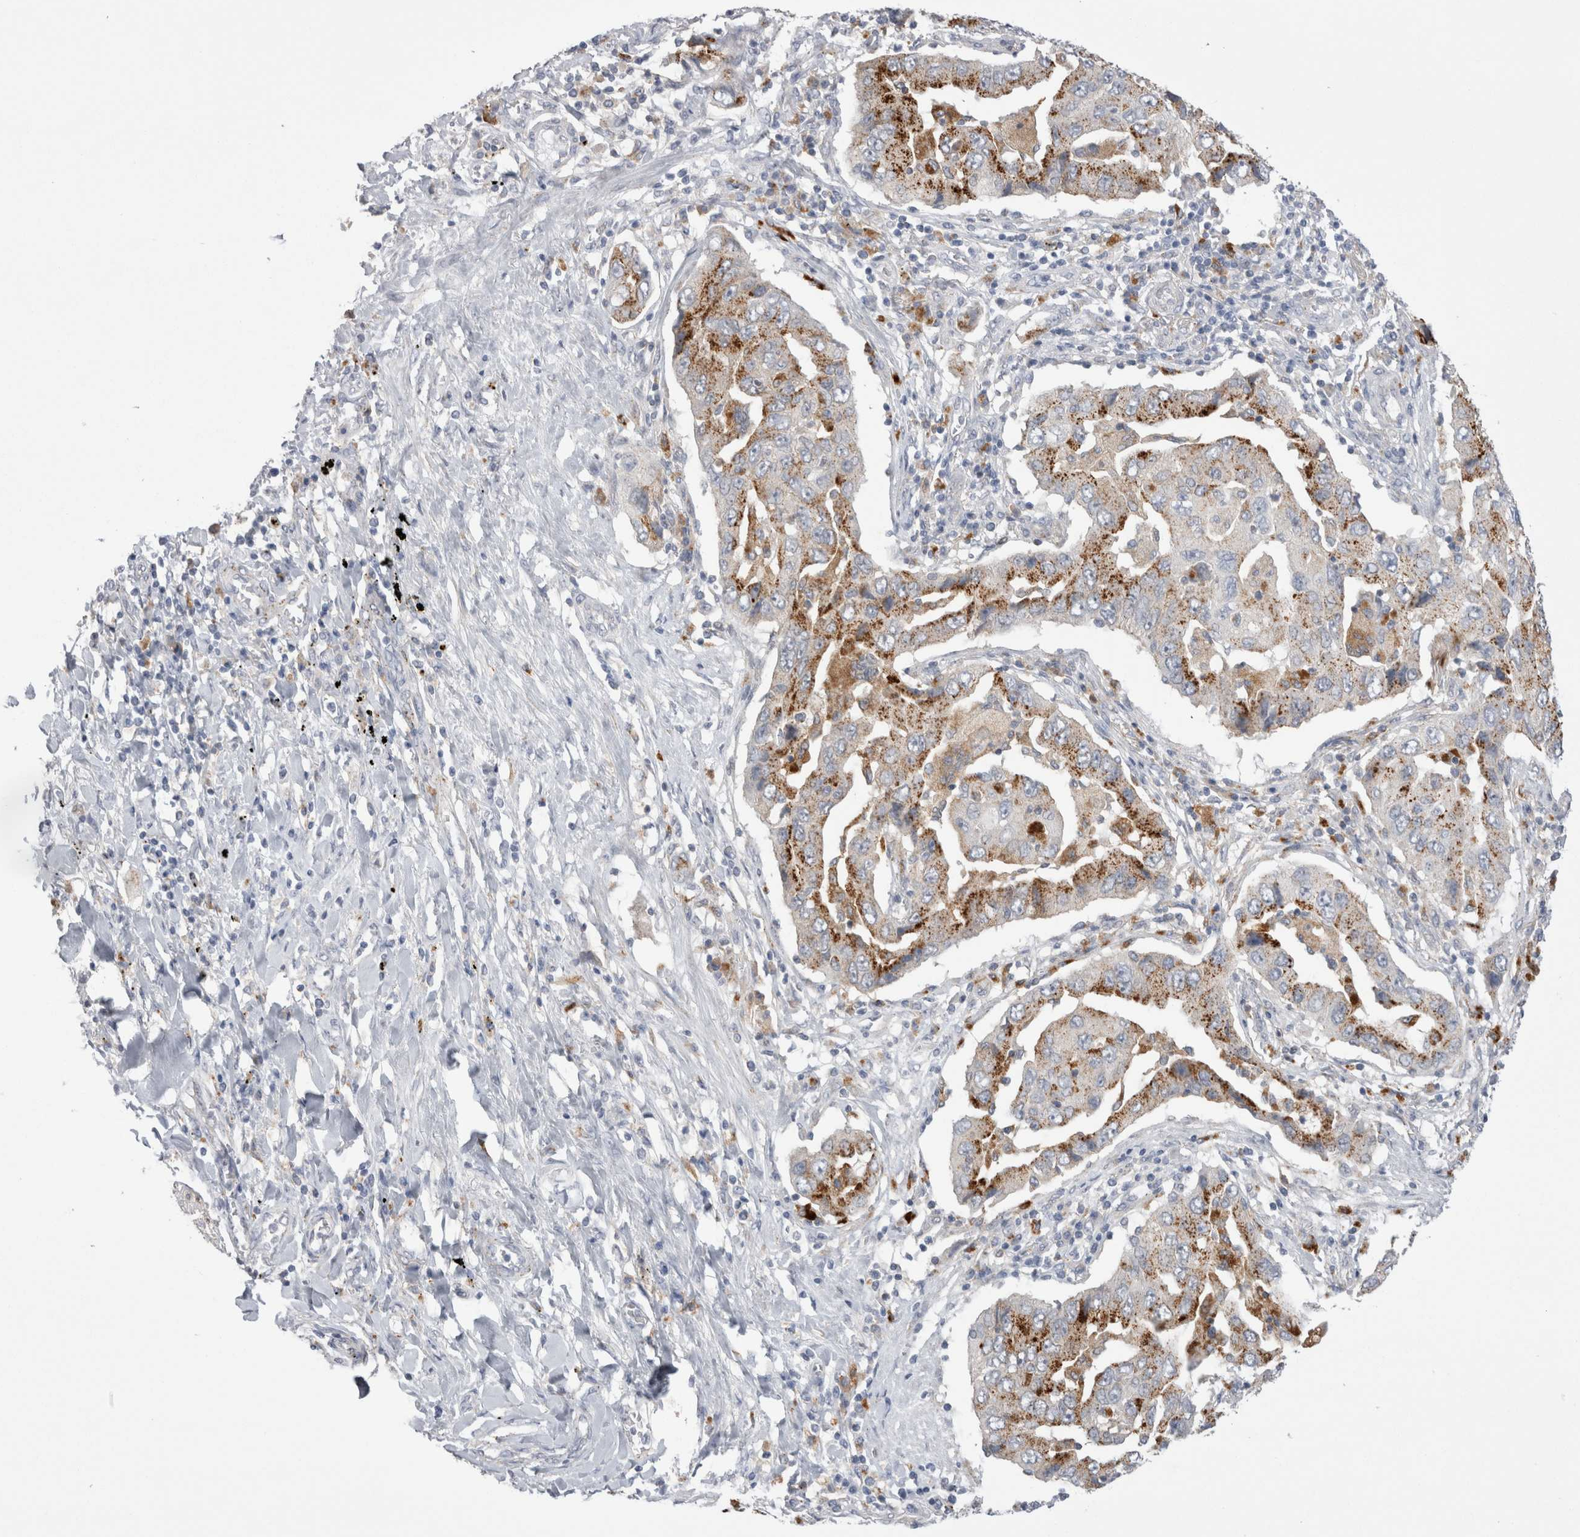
{"staining": {"intensity": "moderate", "quantity": ">75%", "location": "cytoplasmic/membranous"}, "tissue": "lung cancer", "cell_type": "Tumor cells", "image_type": "cancer", "snomed": [{"axis": "morphology", "description": "Adenocarcinoma, NOS"}, {"axis": "topography", "description": "Lung"}], "caption": "Protein expression analysis of lung adenocarcinoma reveals moderate cytoplasmic/membranous expression in approximately >75% of tumor cells.", "gene": "EPDR1", "patient": {"sex": "female", "age": 65}}